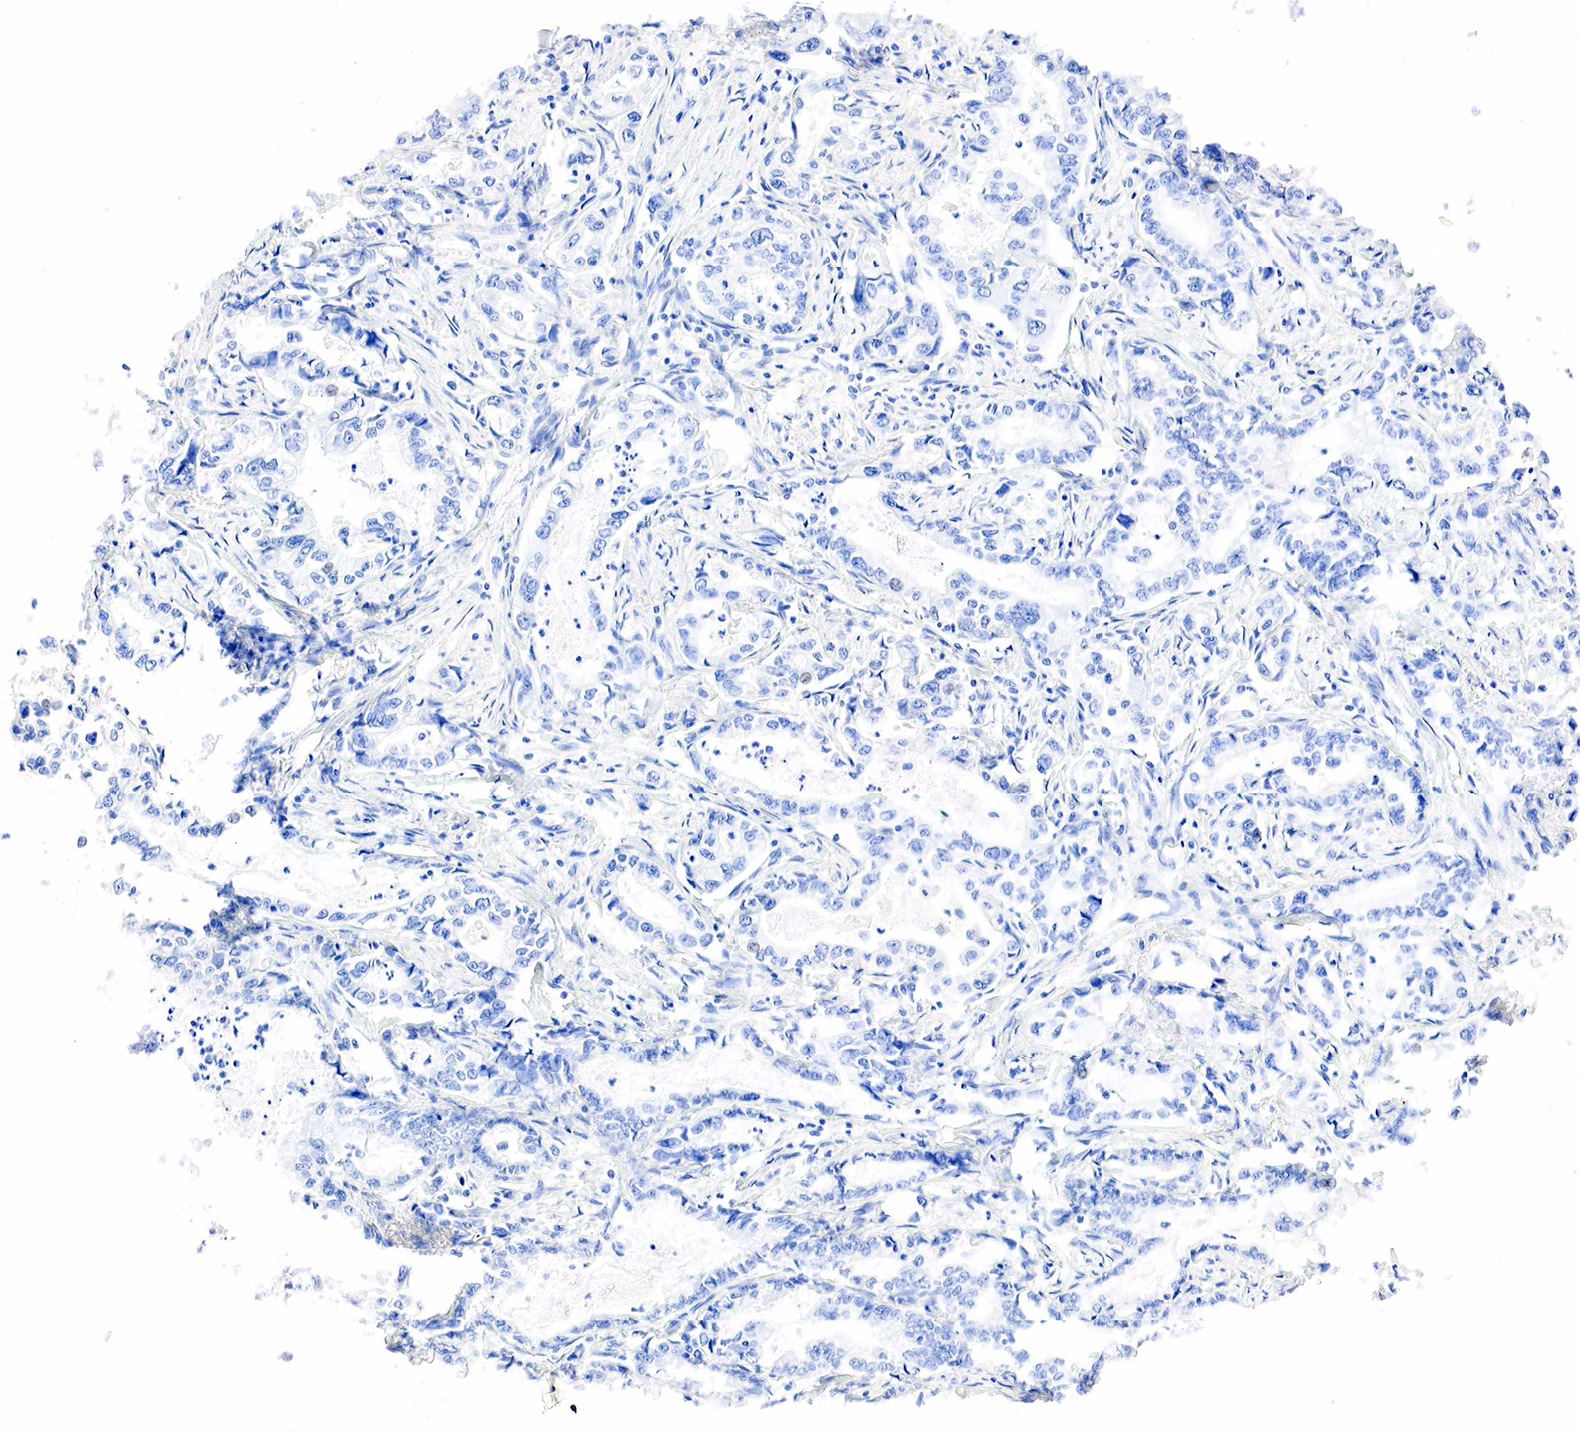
{"staining": {"intensity": "negative", "quantity": "none", "location": "none"}, "tissue": "stomach cancer", "cell_type": "Tumor cells", "image_type": "cancer", "snomed": [{"axis": "morphology", "description": "Adenocarcinoma, NOS"}, {"axis": "topography", "description": "Pancreas"}, {"axis": "topography", "description": "Stomach, upper"}], "caption": "Immunohistochemistry of human stomach cancer (adenocarcinoma) exhibits no positivity in tumor cells.", "gene": "PTH", "patient": {"sex": "male", "age": 77}}